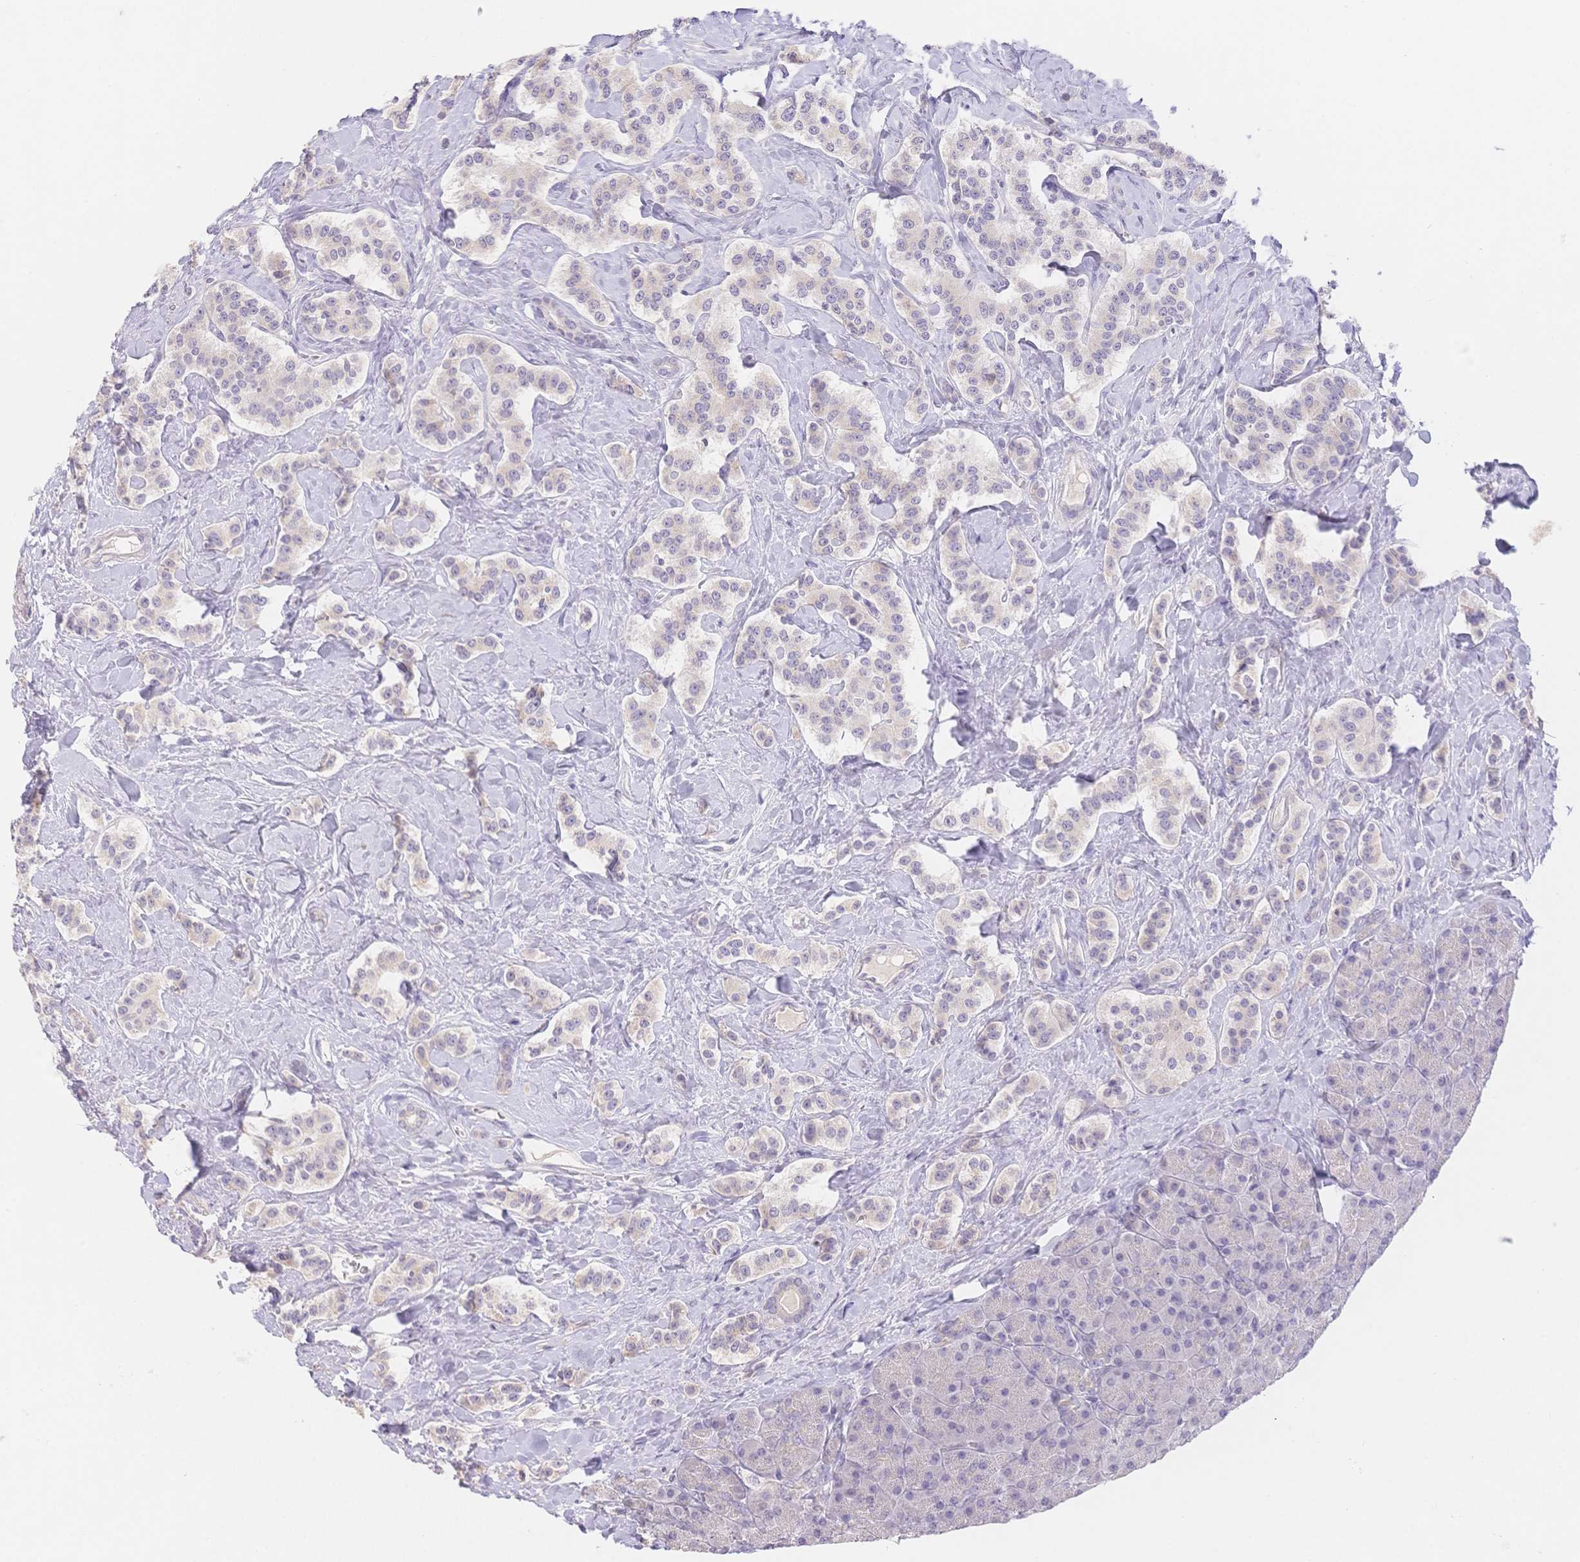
{"staining": {"intensity": "negative", "quantity": "none", "location": "none"}, "tissue": "carcinoid", "cell_type": "Tumor cells", "image_type": "cancer", "snomed": [{"axis": "morphology", "description": "Normal tissue, NOS"}, {"axis": "morphology", "description": "Carcinoid, malignant, NOS"}, {"axis": "topography", "description": "Pancreas"}], "caption": "The immunohistochemistry histopathology image has no significant staining in tumor cells of malignant carcinoid tissue.", "gene": "SUV39H2", "patient": {"sex": "male", "age": 36}}